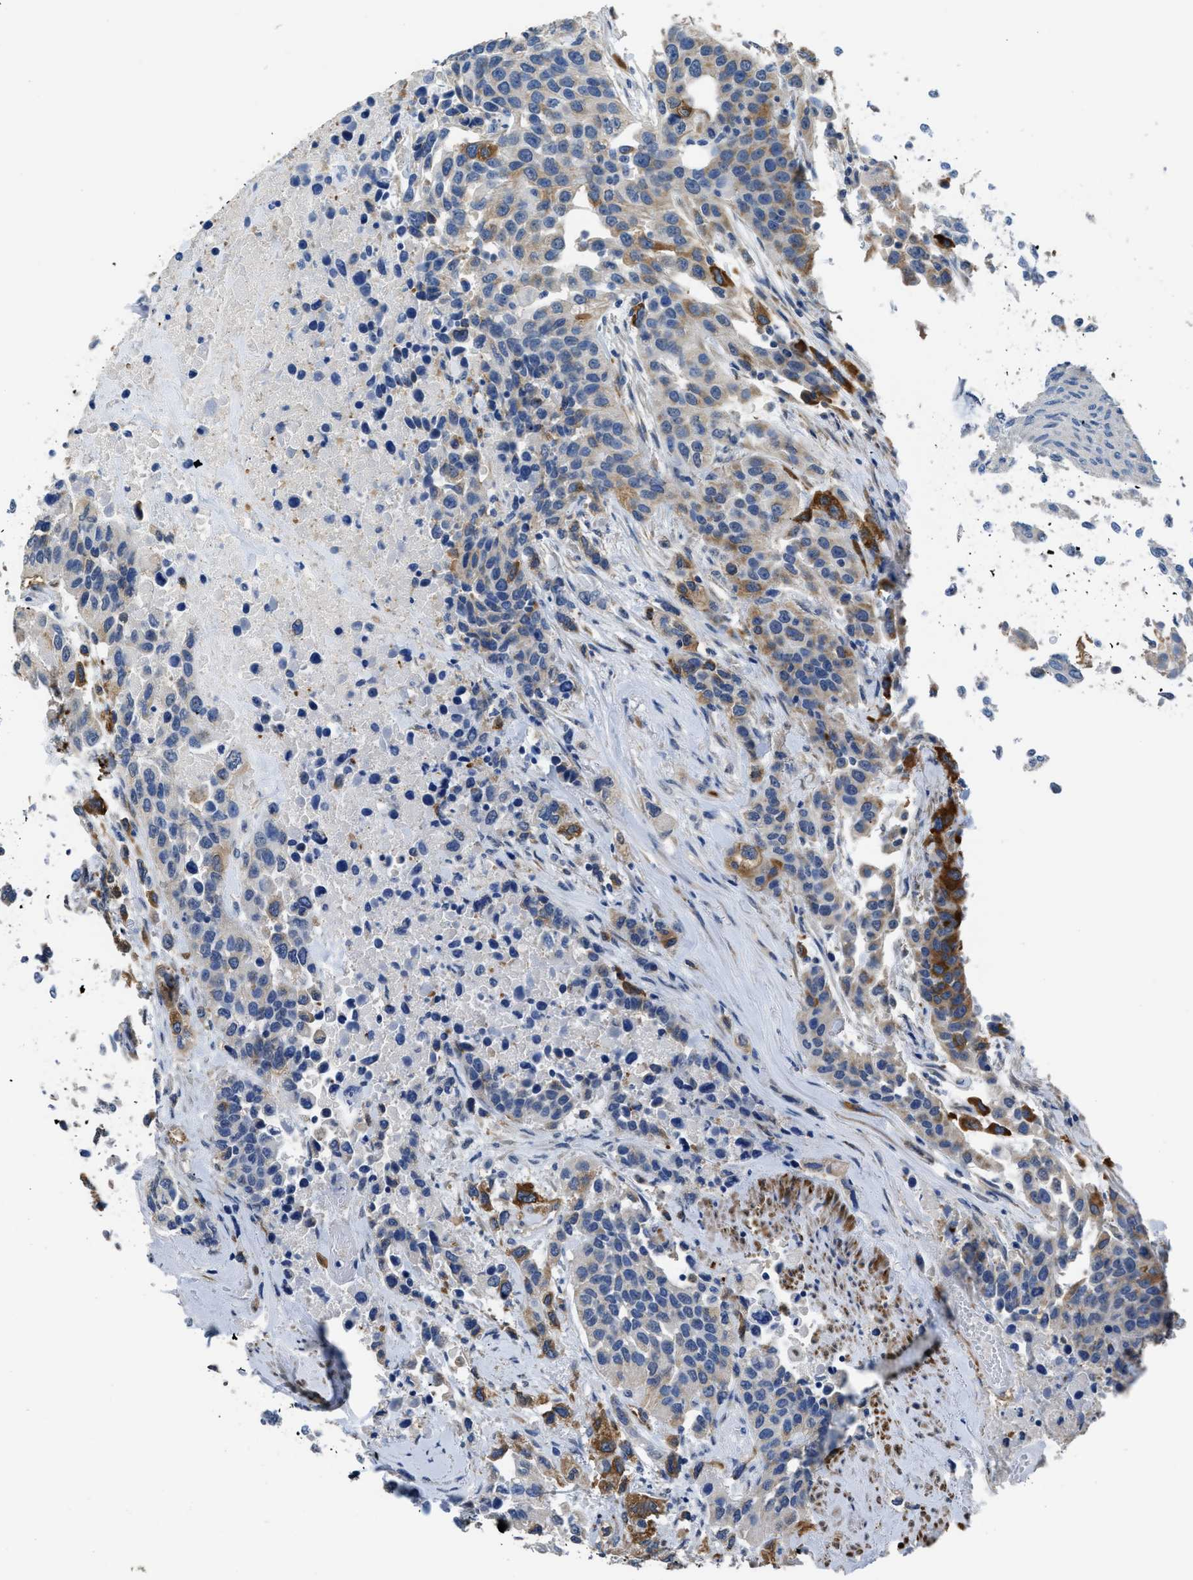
{"staining": {"intensity": "strong", "quantity": "<25%", "location": "cytoplasmic/membranous"}, "tissue": "urothelial cancer", "cell_type": "Tumor cells", "image_type": "cancer", "snomed": [{"axis": "morphology", "description": "Urothelial carcinoma, High grade"}, {"axis": "topography", "description": "Urinary bladder"}], "caption": "Urothelial cancer stained with IHC displays strong cytoplasmic/membranous positivity in about <25% of tumor cells.", "gene": "ZSWIM5", "patient": {"sex": "female", "age": 80}}